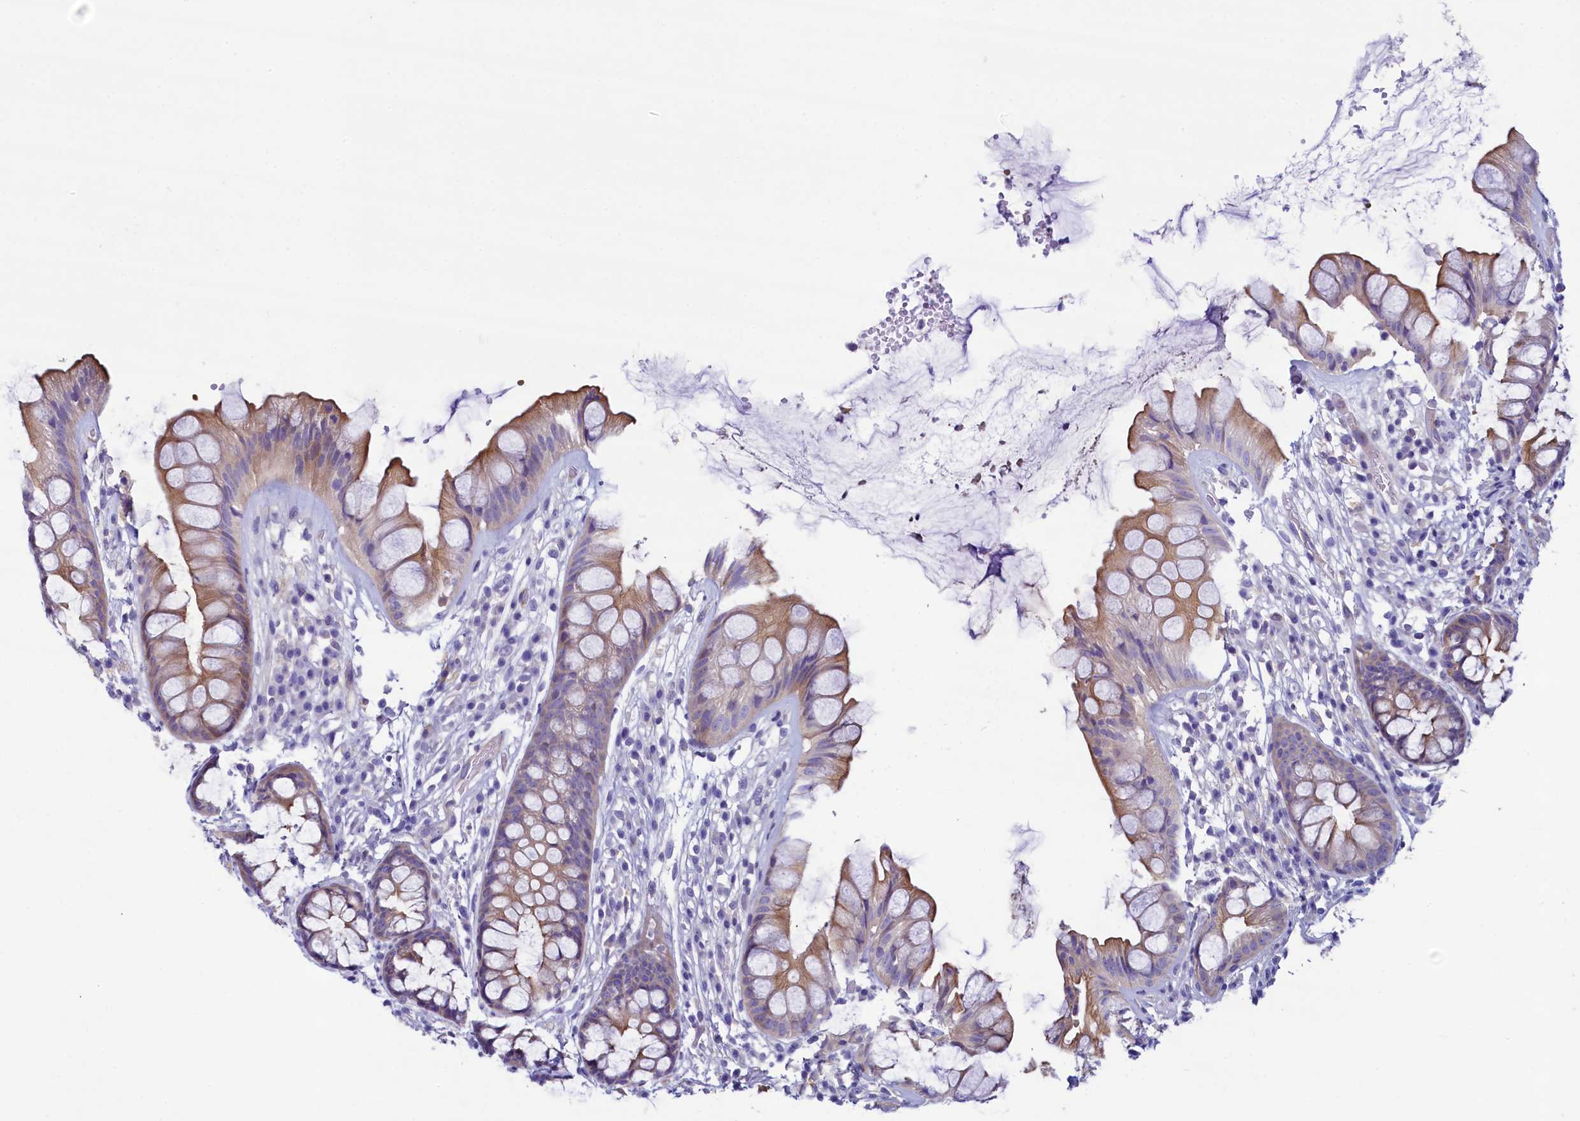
{"staining": {"intensity": "moderate", "quantity": ">75%", "location": "cytoplasmic/membranous"}, "tissue": "rectum", "cell_type": "Glandular cells", "image_type": "normal", "snomed": [{"axis": "morphology", "description": "Normal tissue, NOS"}, {"axis": "topography", "description": "Rectum"}], "caption": "This photomicrograph exhibits immunohistochemistry (IHC) staining of benign rectum, with medium moderate cytoplasmic/membranous expression in about >75% of glandular cells.", "gene": "KRBOX5", "patient": {"sex": "male", "age": 74}}